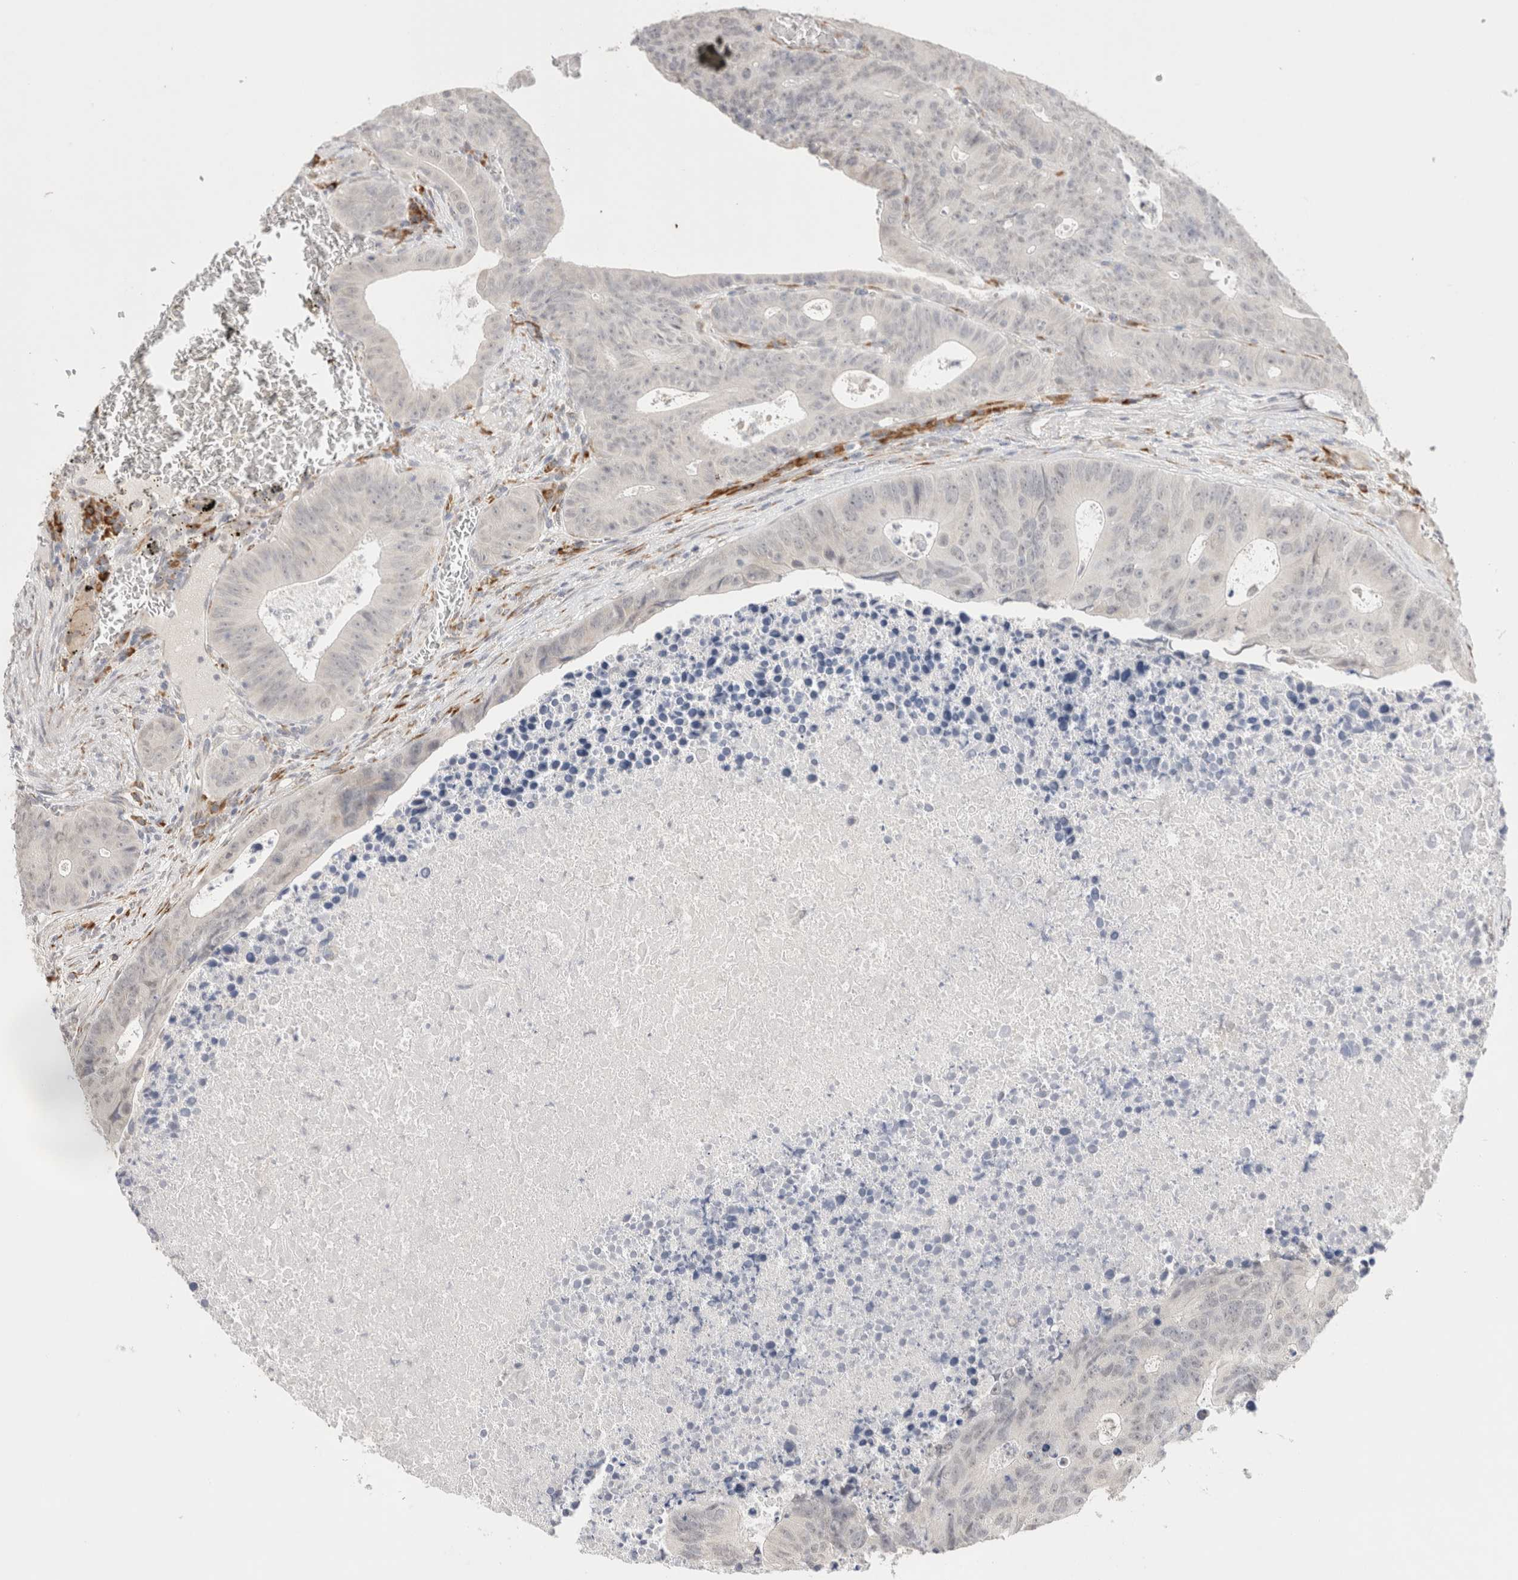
{"staining": {"intensity": "negative", "quantity": "none", "location": "none"}, "tissue": "colorectal cancer", "cell_type": "Tumor cells", "image_type": "cancer", "snomed": [{"axis": "morphology", "description": "Adenocarcinoma, NOS"}, {"axis": "topography", "description": "Colon"}], "caption": "Tumor cells show no significant positivity in adenocarcinoma (colorectal).", "gene": "HDLBP", "patient": {"sex": "male", "age": 87}}